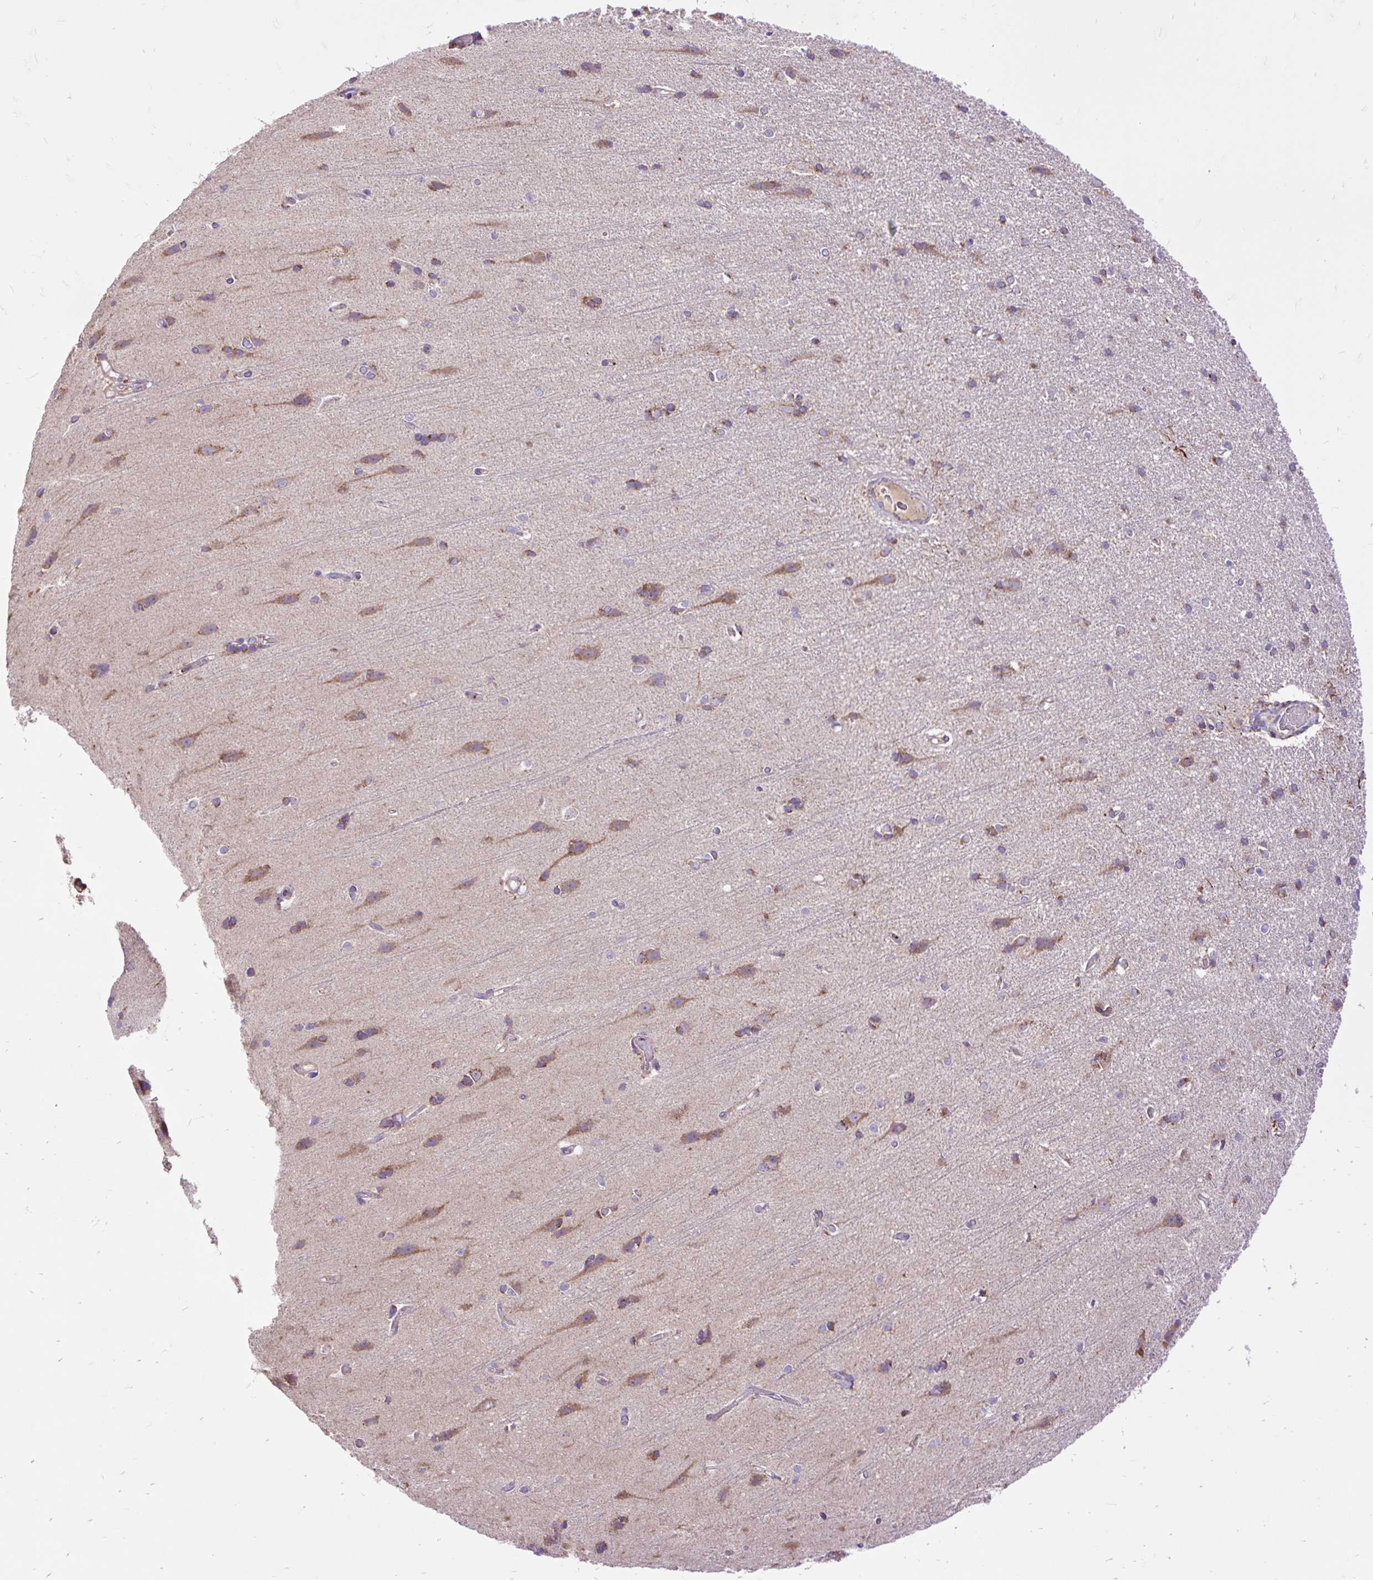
{"staining": {"intensity": "negative", "quantity": "none", "location": "none"}, "tissue": "cerebral cortex", "cell_type": "Endothelial cells", "image_type": "normal", "snomed": [{"axis": "morphology", "description": "Normal tissue, NOS"}, {"axis": "topography", "description": "Cerebral cortex"}], "caption": "Endothelial cells are negative for protein expression in benign human cerebral cortex. (DAB (3,3'-diaminobenzidine) IHC visualized using brightfield microscopy, high magnification).", "gene": "TOMM40", "patient": {"sex": "male", "age": 37}}